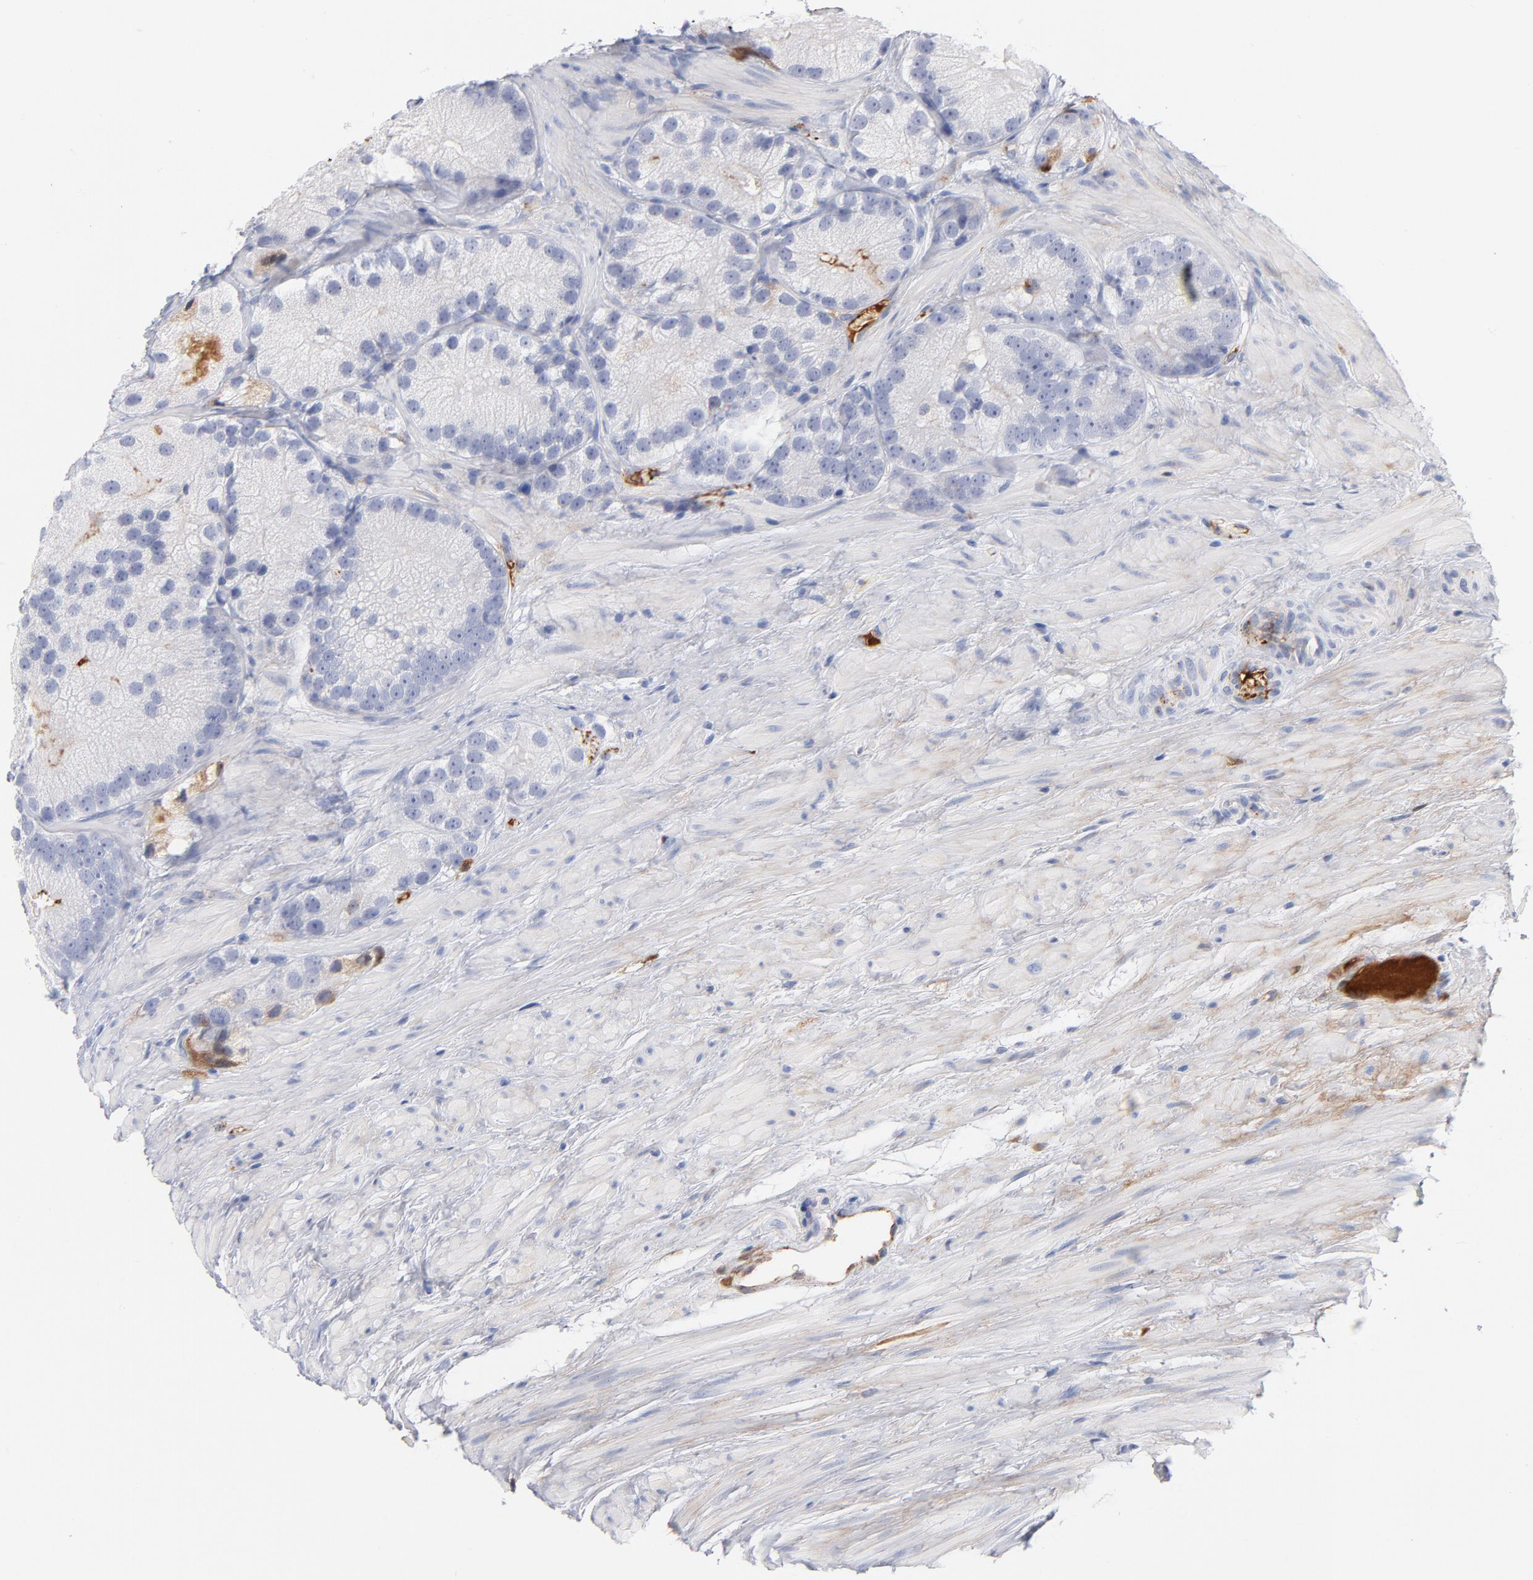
{"staining": {"intensity": "negative", "quantity": "none", "location": "none"}, "tissue": "prostate cancer", "cell_type": "Tumor cells", "image_type": "cancer", "snomed": [{"axis": "morphology", "description": "Adenocarcinoma, Low grade"}, {"axis": "topography", "description": "Prostate"}], "caption": "Immunohistochemical staining of prostate cancer shows no significant positivity in tumor cells. (DAB (3,3'-diaminobenzidine) immunohistochemistry (IHC) visualized using brightfield microscopy, high magnification).", "gene": "PLAT", "patient": {"sex": "male", "age": 69}}